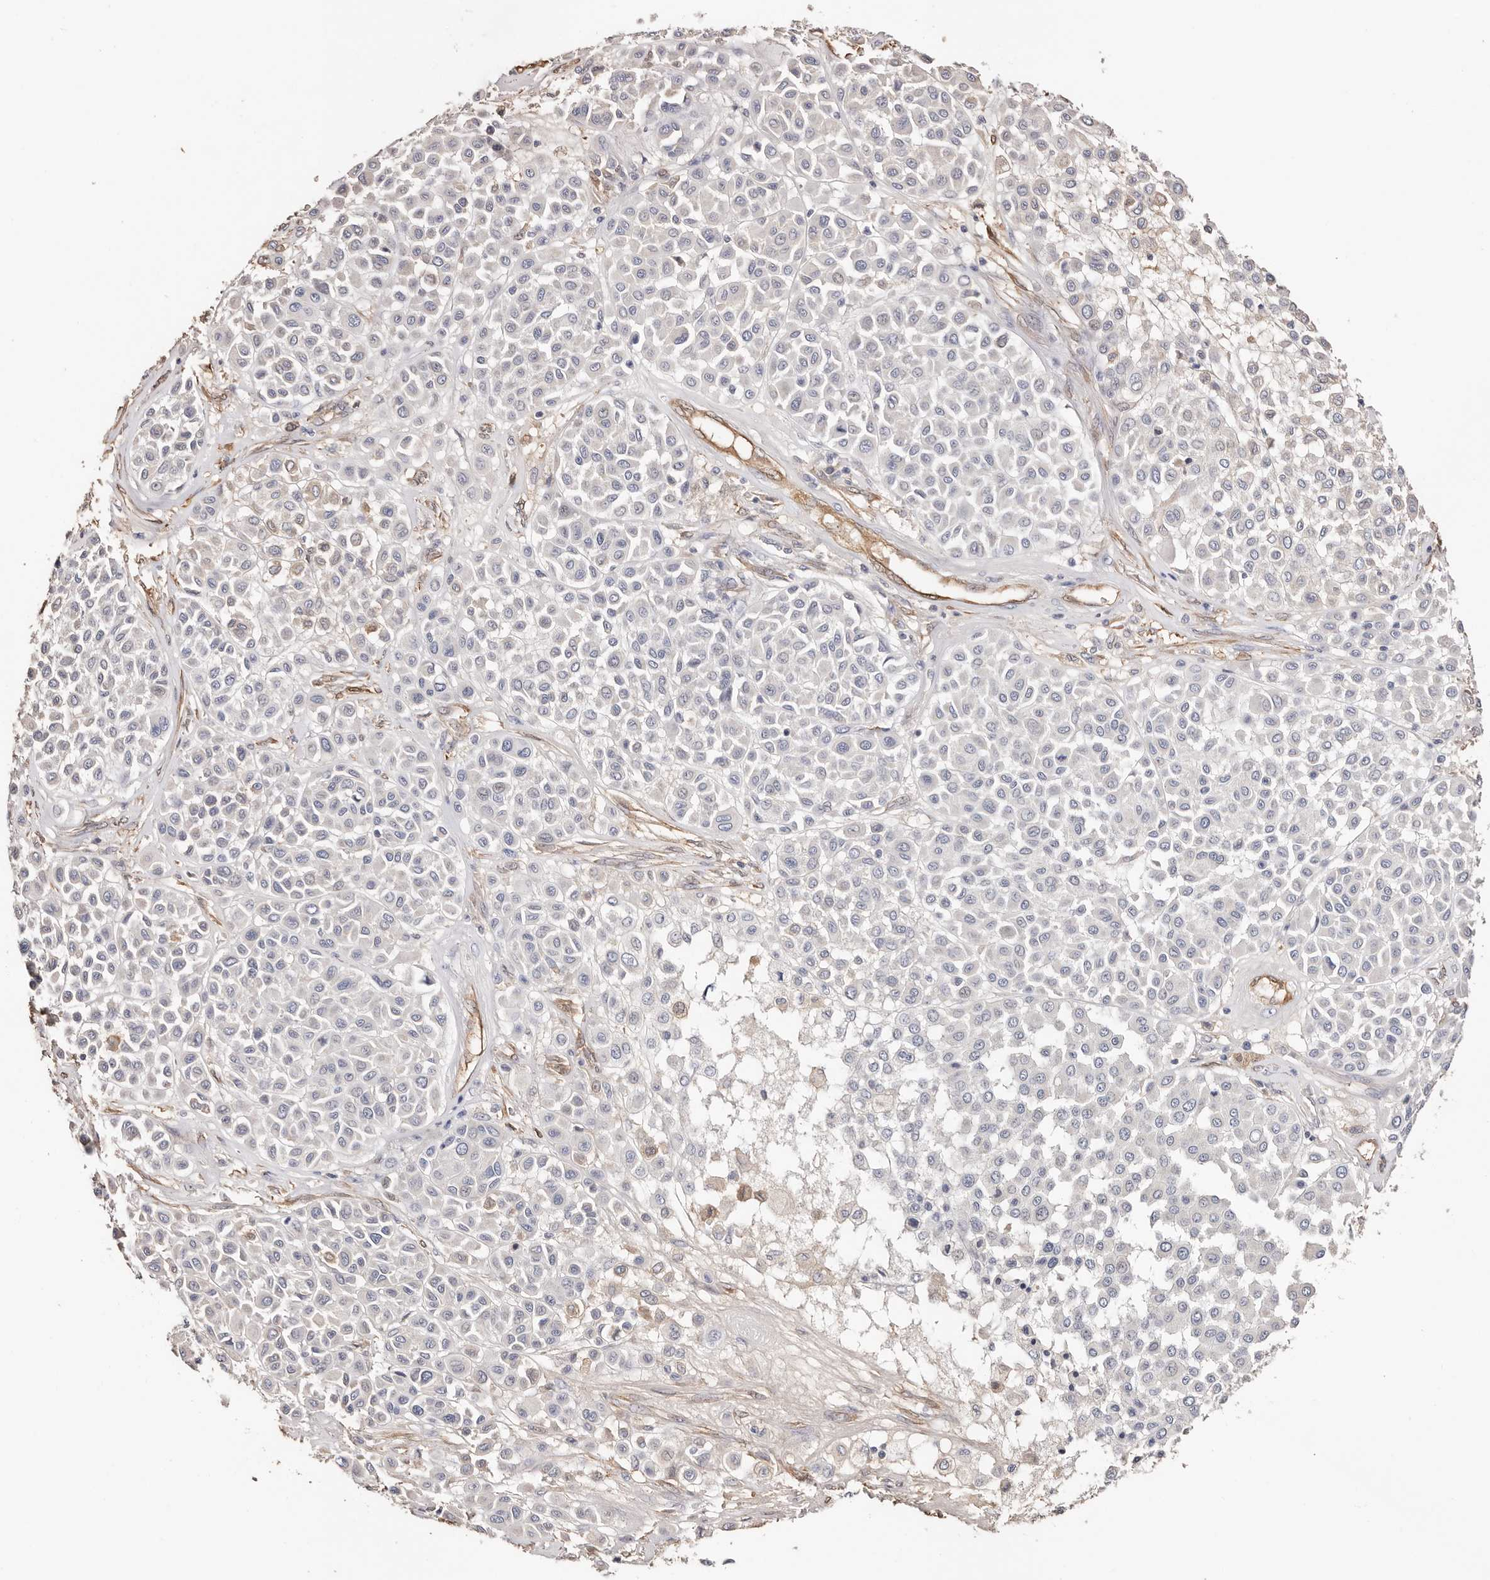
{"staining": {"intensity": "negative", "quantity": "none", "location": "none"}, "tissue": "melanoma", "cell_type": "Tumor cells", "image_type": "cancer", "snomed": [{"axis": "morphology", "description": "Malignant melanoma, Metastatic site"}, {"axis": "topography", "description": "Soft tissue"}], "caption": "The immunohistochemistry photomicrograph has no significant staining in tumor cells of melanoma tissue.", "gene": "TGM2", "patient": {"sex": "male", "age": 41}}